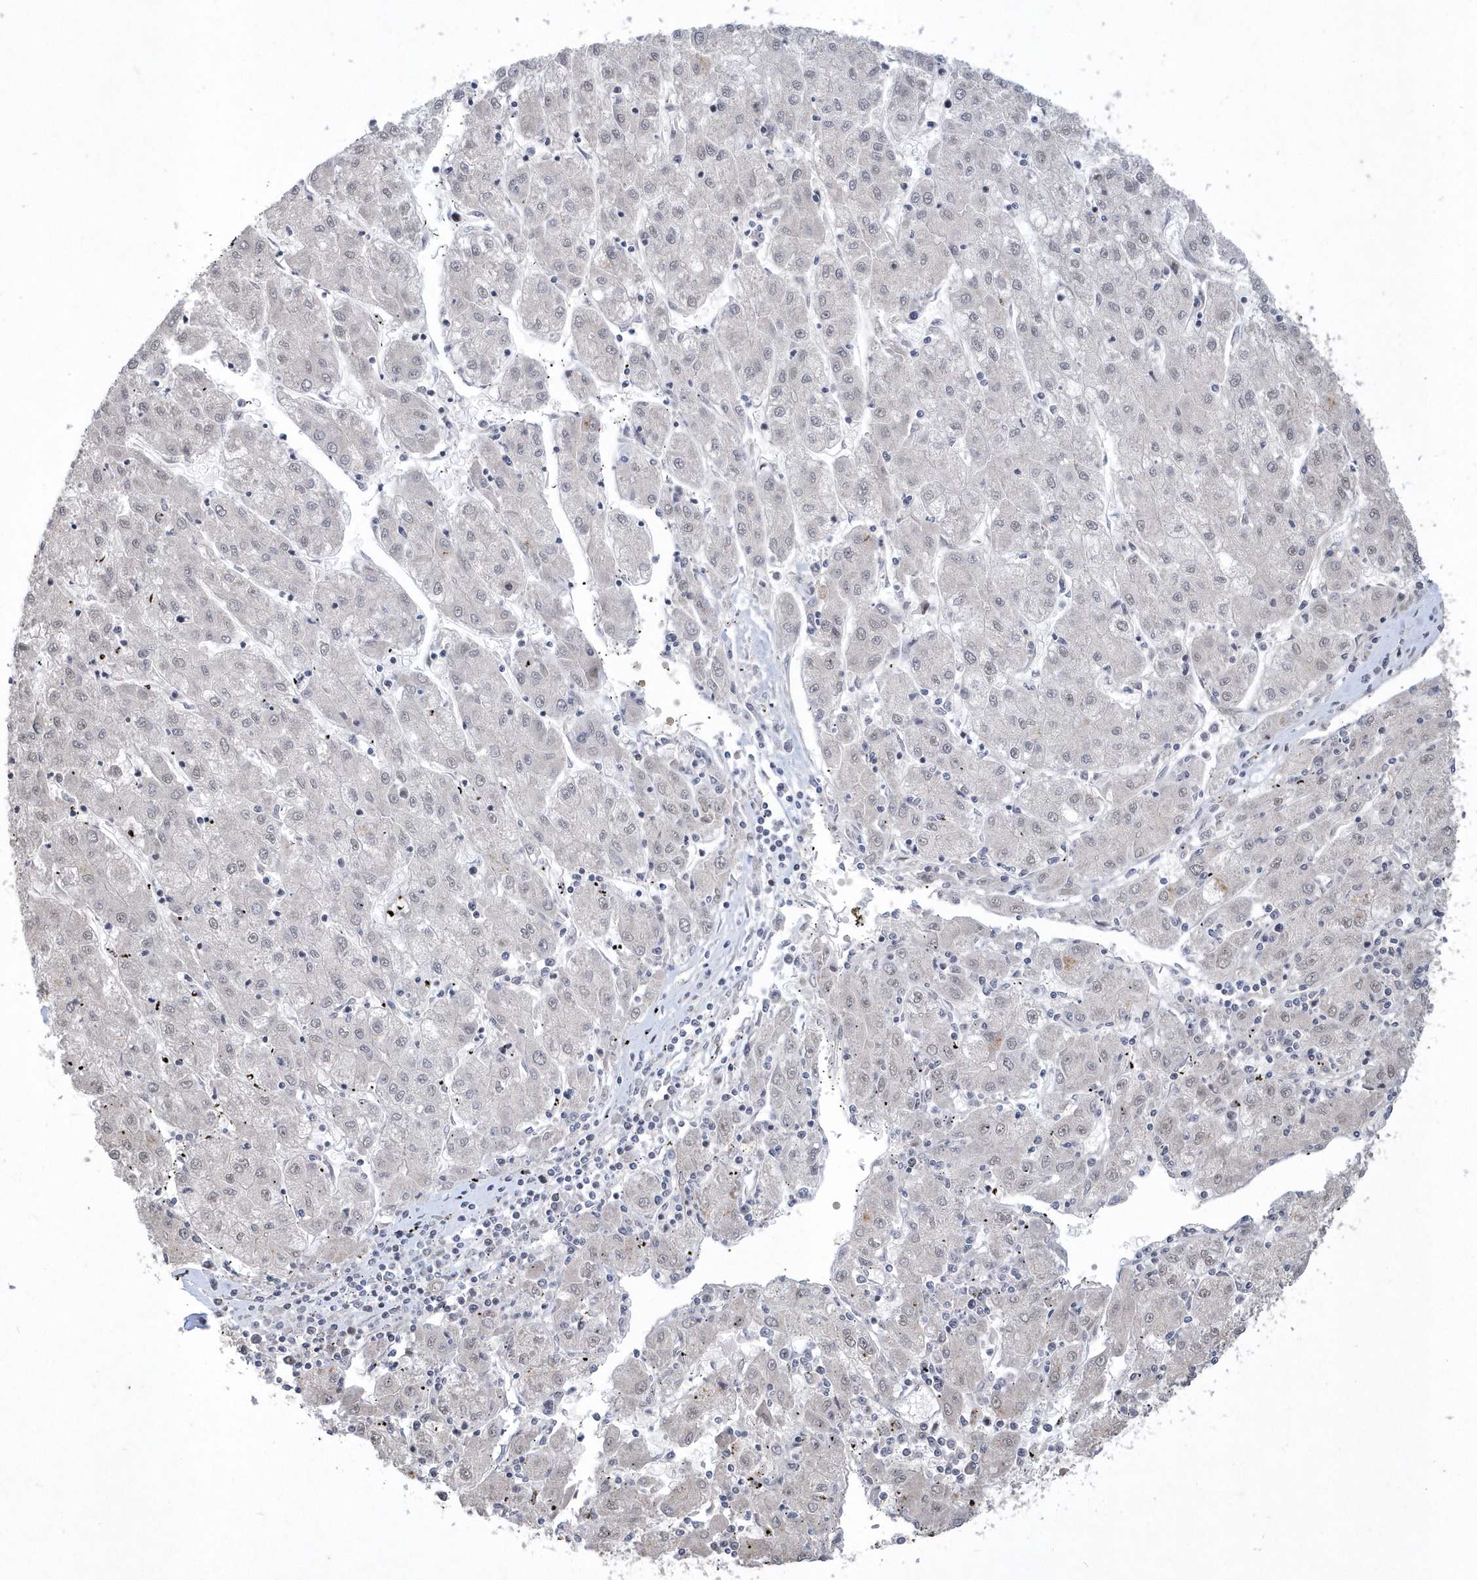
{"staining": {"intensity": "negative", "quantity": "none", "location": "none"}, "tissue": "liver cancer", "cell_type": "Tumor cells", "image_type": "cancer", "snomed": [{"axis": "morphology", "description": "Carcinoma, Hepatocellular, NOS"}, {"axis": "topography", "description": "Liver"}], "caption": "High power microscopy image of an immunohistochemistry image of hepatocellular carcinoma (liver), revealing no significant expression in tumor cells.", "gene": "TSPEAR", "patient": {"sex": "male", "age": 72}}